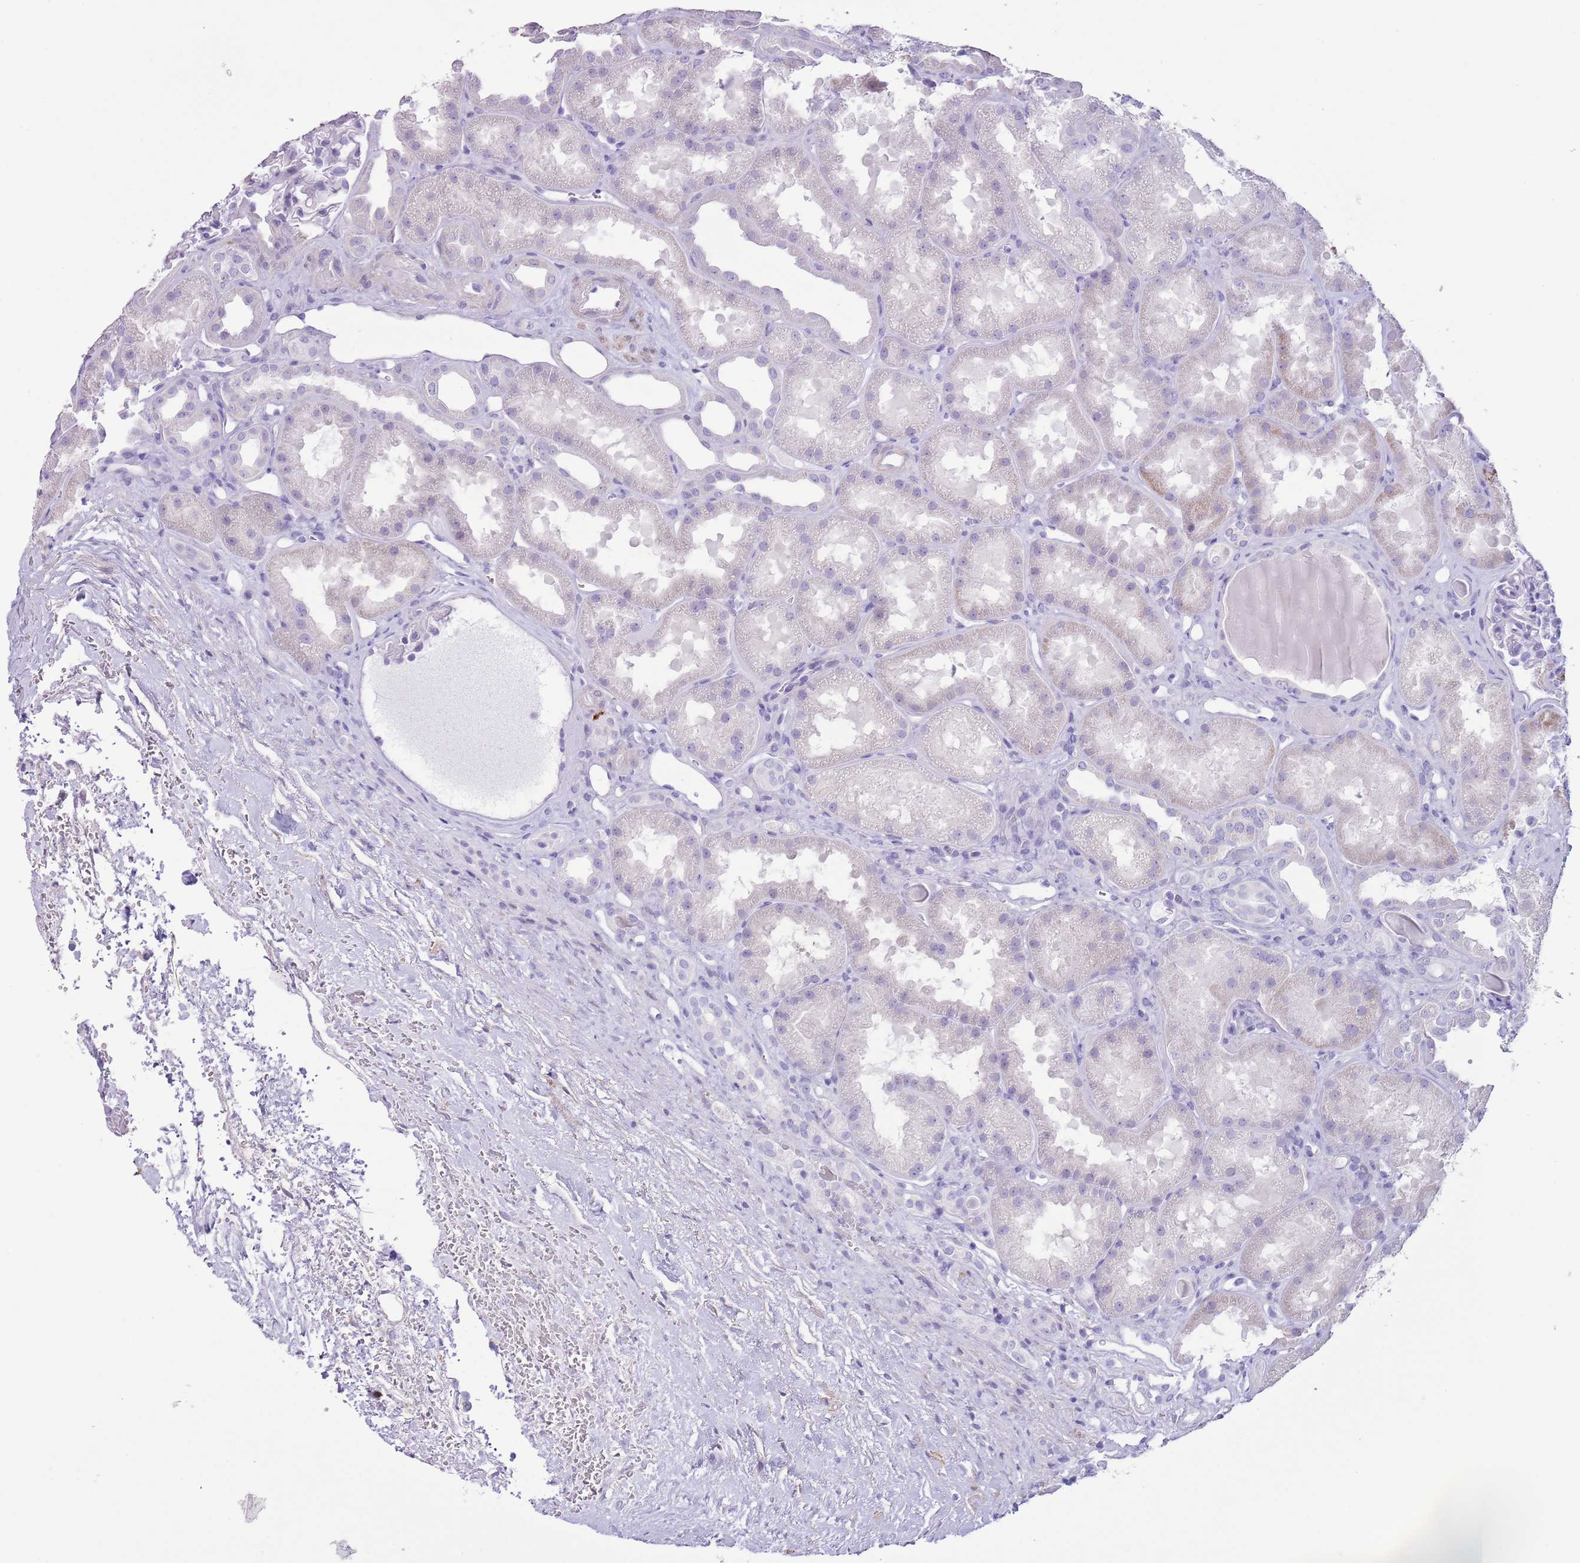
{"staining": {"intensity": "negative", "quantity": "none", "location": "none"}, "tissue": "kidney", "cell_type": "Cells in glomeruli", "image_type": "normal", "snomed": [{"axis": "morphology", "description": "Normal tissue, NOS"}, {"axis": "topography", "description": "Kidney"}], "caption": "An IHC image of benign kidney is shown. There is no staining in cells in glomeruli of kidney. (DAB (3,3'-diaminobenzidine) immunohistochemistry (IHC), high magnification).", "gene": "SLC7A14", "patient": {"sex": "male", "age": 61}}